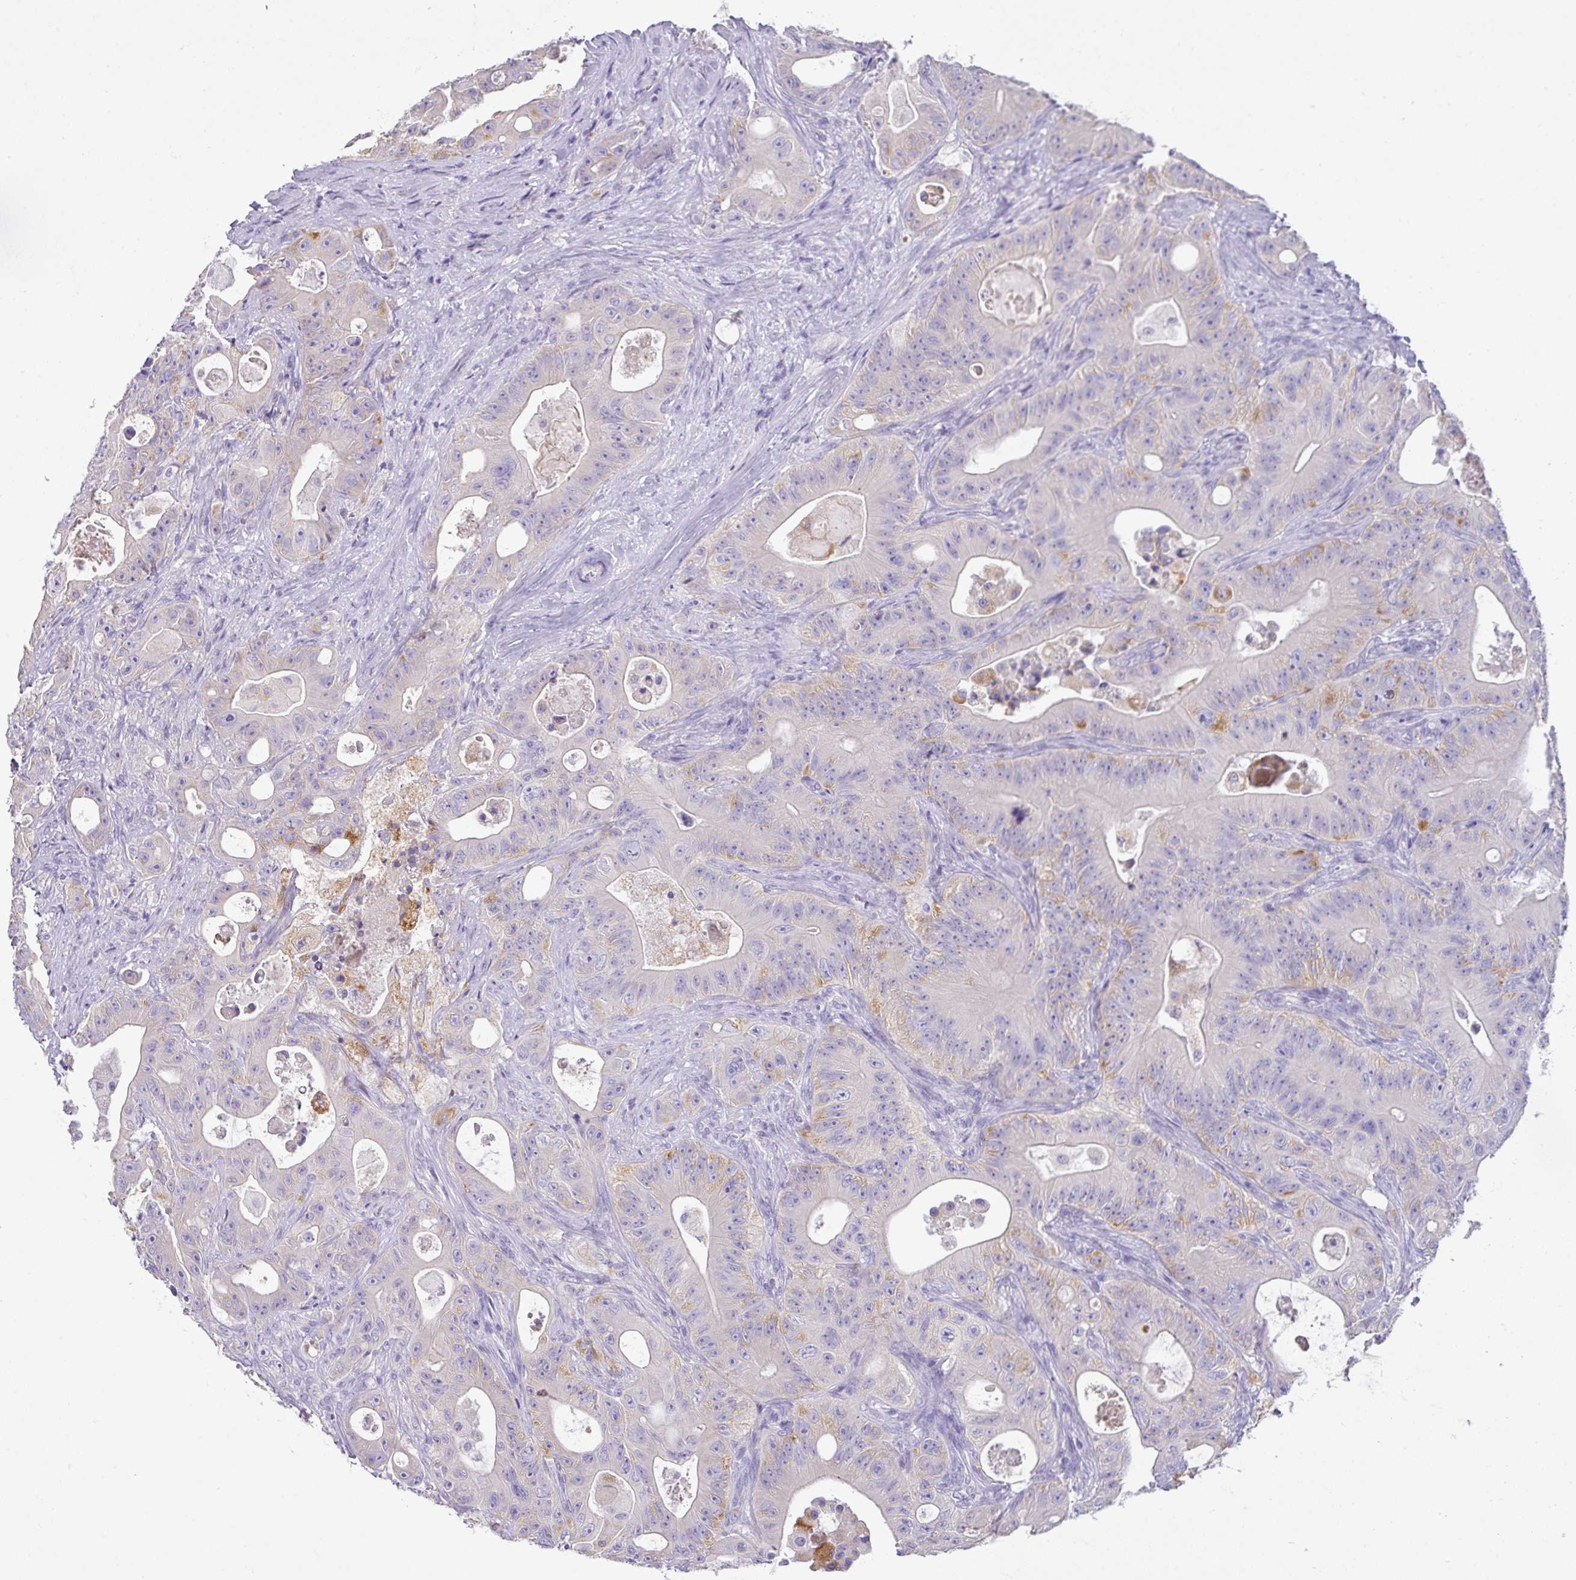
{"staining": {"intensity": "moderate", "quantity": "<25%", "location": "cytoplasmic/membranous"}, "tissue": "colorectal cancer", "cell_type": "Tumor cells", "image_type": "cancer", "snomed": [{"axis": "morphology", "description": "Adenocarcinoma, NOS"}, {"axis": "topography", "description": "Colon"}], "caption": "Tumor cells demonstrate low levels of moderate cytoplasmic/membranous staining in about <25% of cells in human colorectal cancer (adenocarcinoma).", "gene": "OR6C6", "patient": {"sex": "female", "age": 46}}